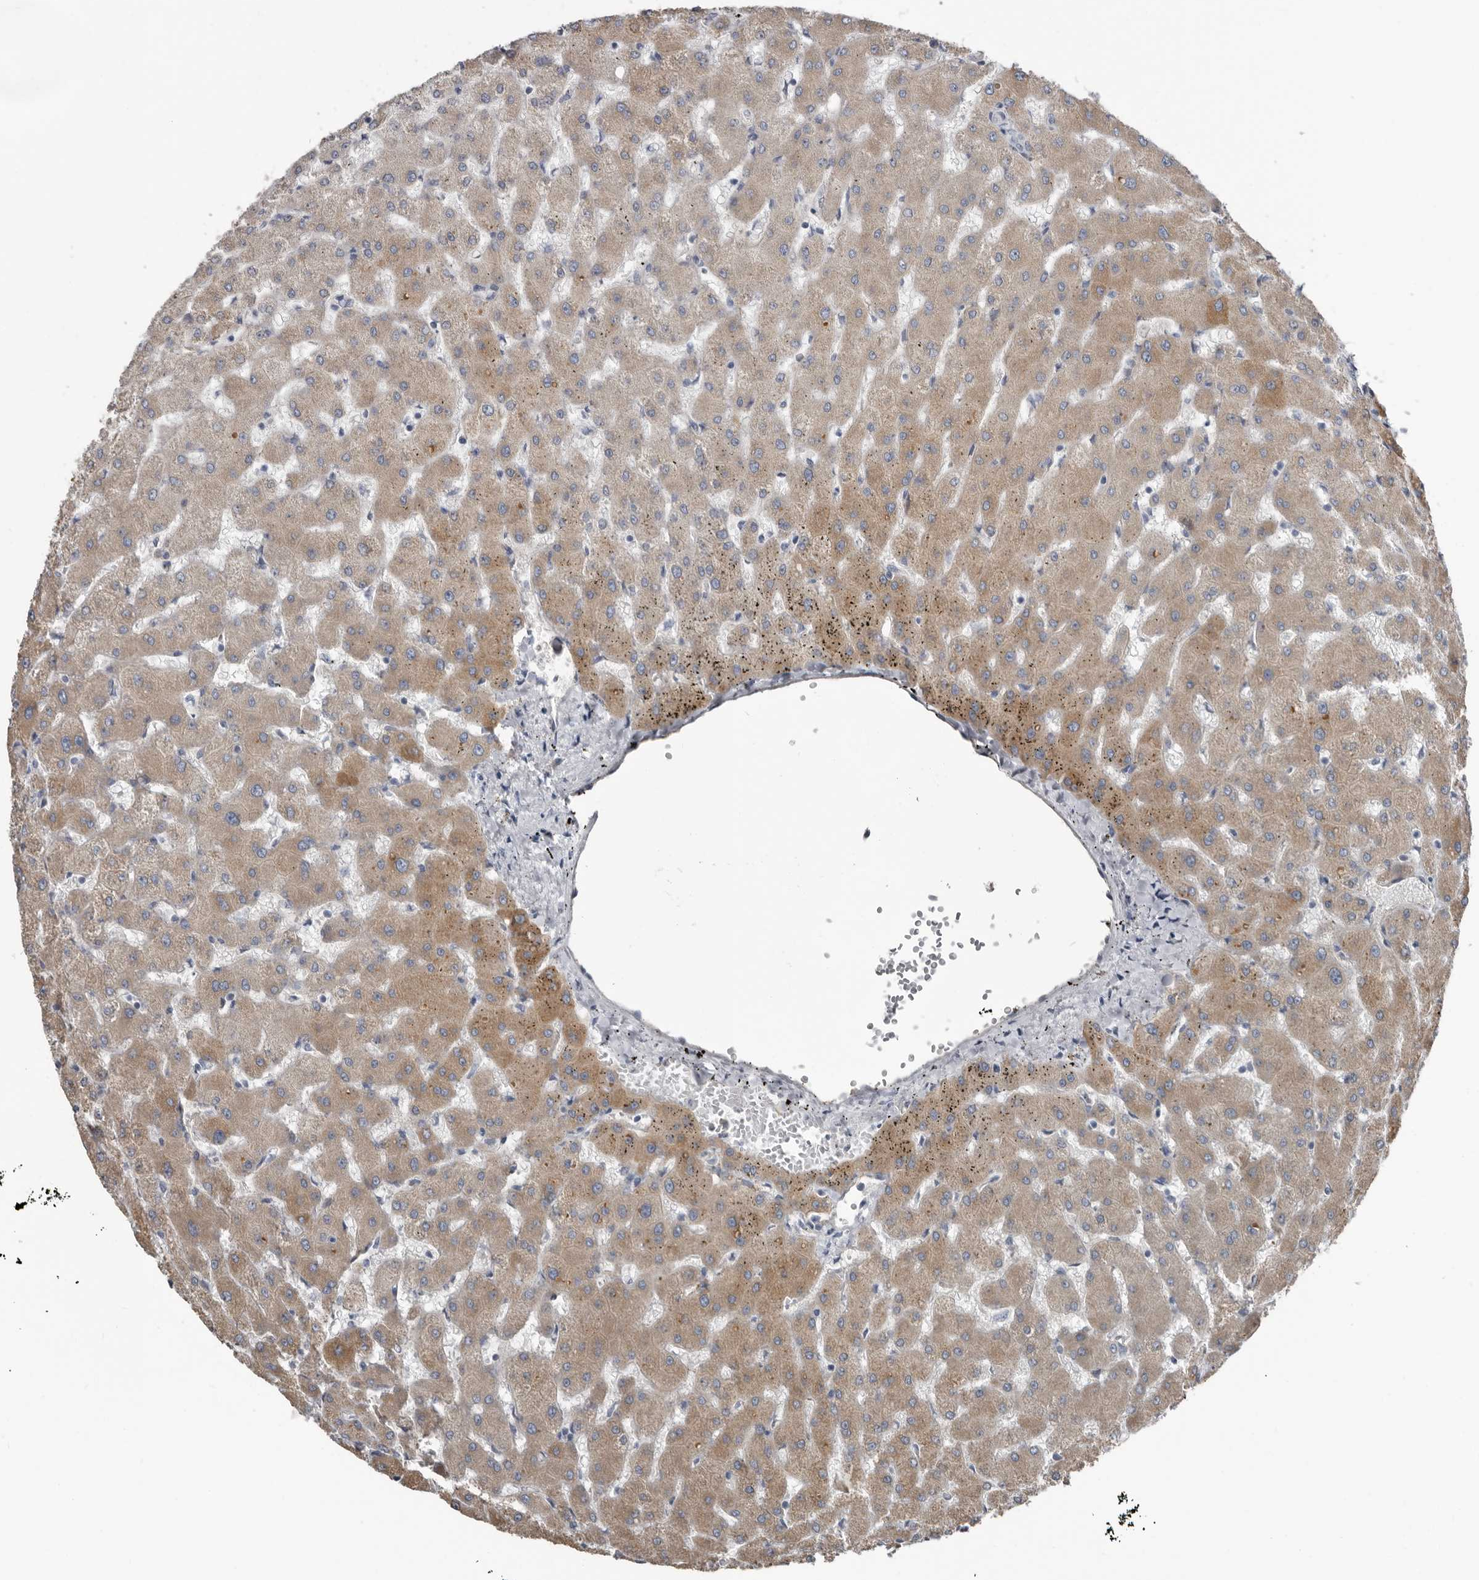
{"staining": {"intensity": "negative", "quantity": "none", "location": "none"}, "tissue": "liver", "cell_type": "Cholangiocytes", "image_type": "normal", "snomed": [{"axis": "morphology", "description": "Normal tissue, NOS"}, {"axis": "topography", "description": "Liver"}], "caption": "Liver stained for a protein using immunohistochemistry (IHC) exhibits no staining cholangiocytes.", "gene": "ZNF114", "patient": {"sex": "female", "age": 63}}